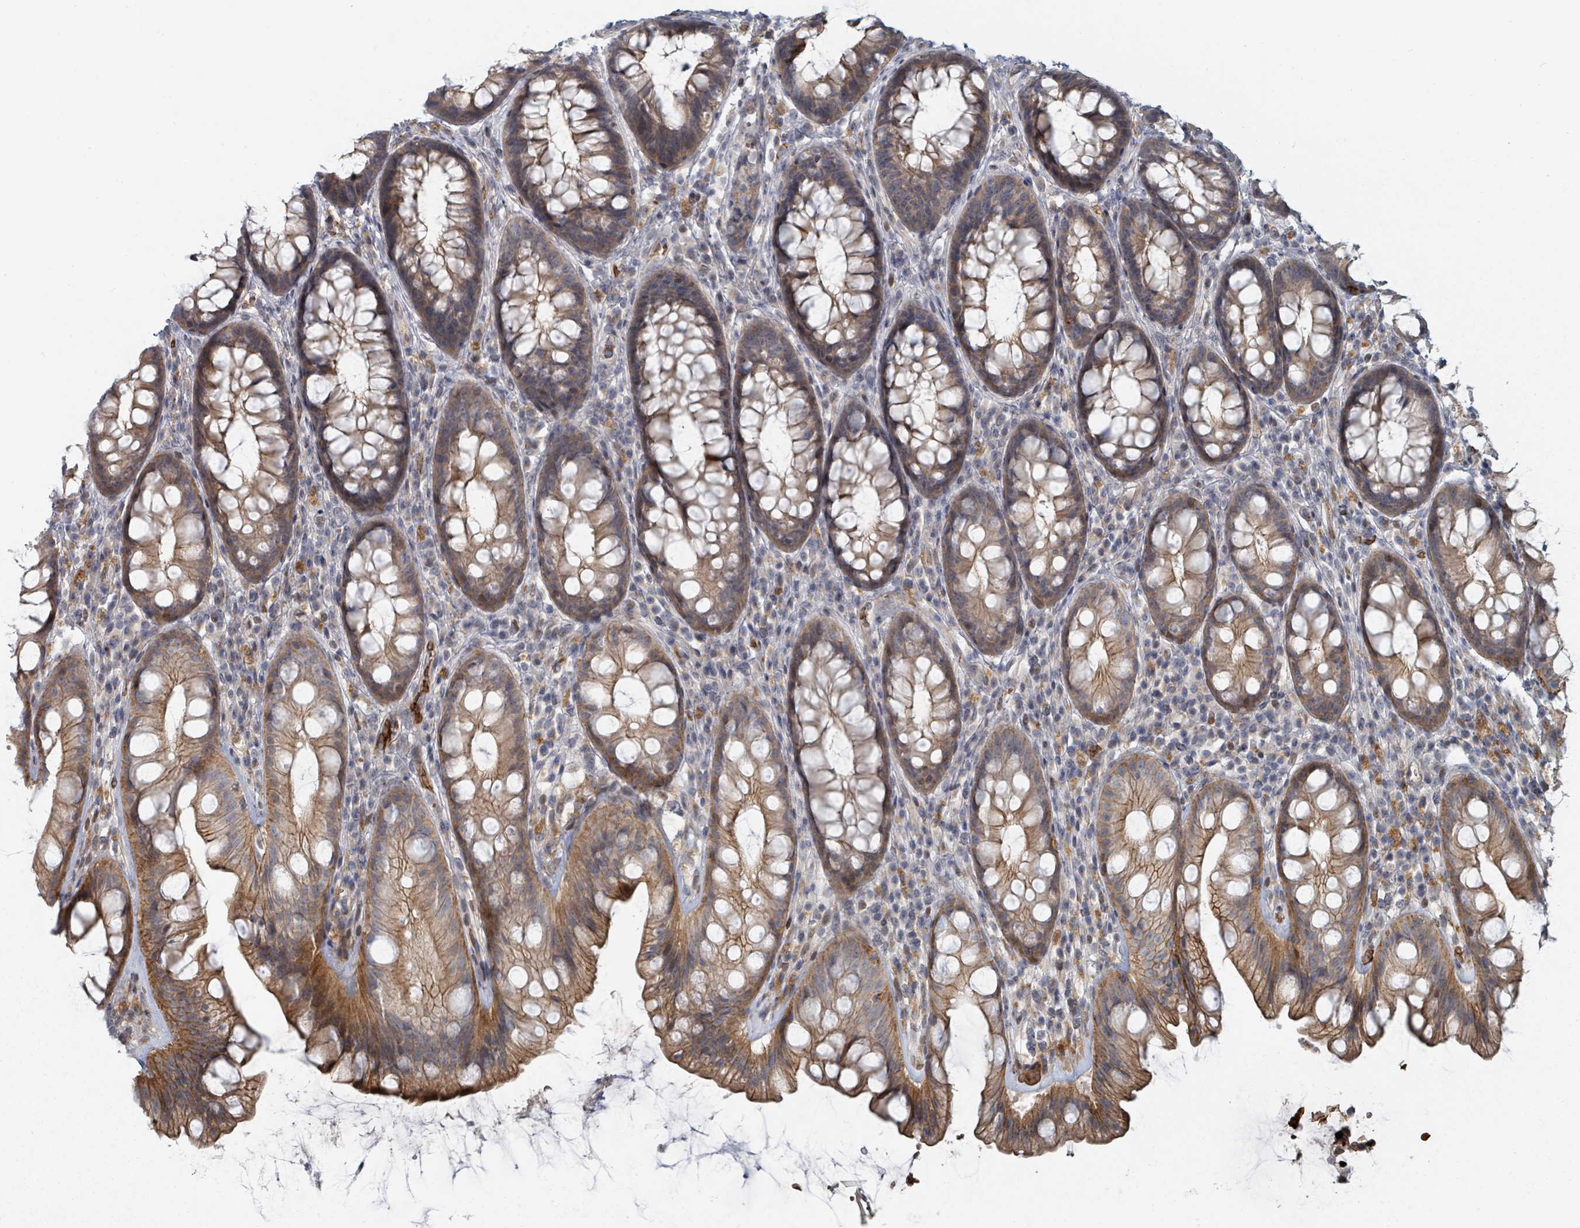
{"staining": {"intensity": "moderate", "quantity": ">75%", "location": "cytoplasmic/membranous"}, "tissue": "rectum", "cell_type": "Glandular cells", "image_type": "normal", "snomed": [{"axis": "morphology", "description": "Normal tissue, NOS"}, {"axis": "topography", "description": "Rectum"}], "caption": "Glandular cells display medium levels of moderate cytoplasmic/membranous expression in about >75% of cells in normal rectum. The staining is performed using DAB (3,3'-diaminobenzidine) brown chromogen to label protein expression. The nuclei are counter-stained blue using hematoxylin.", "gene": "TRPC4AP", "patient": {"sex": "male", "age": 74}}